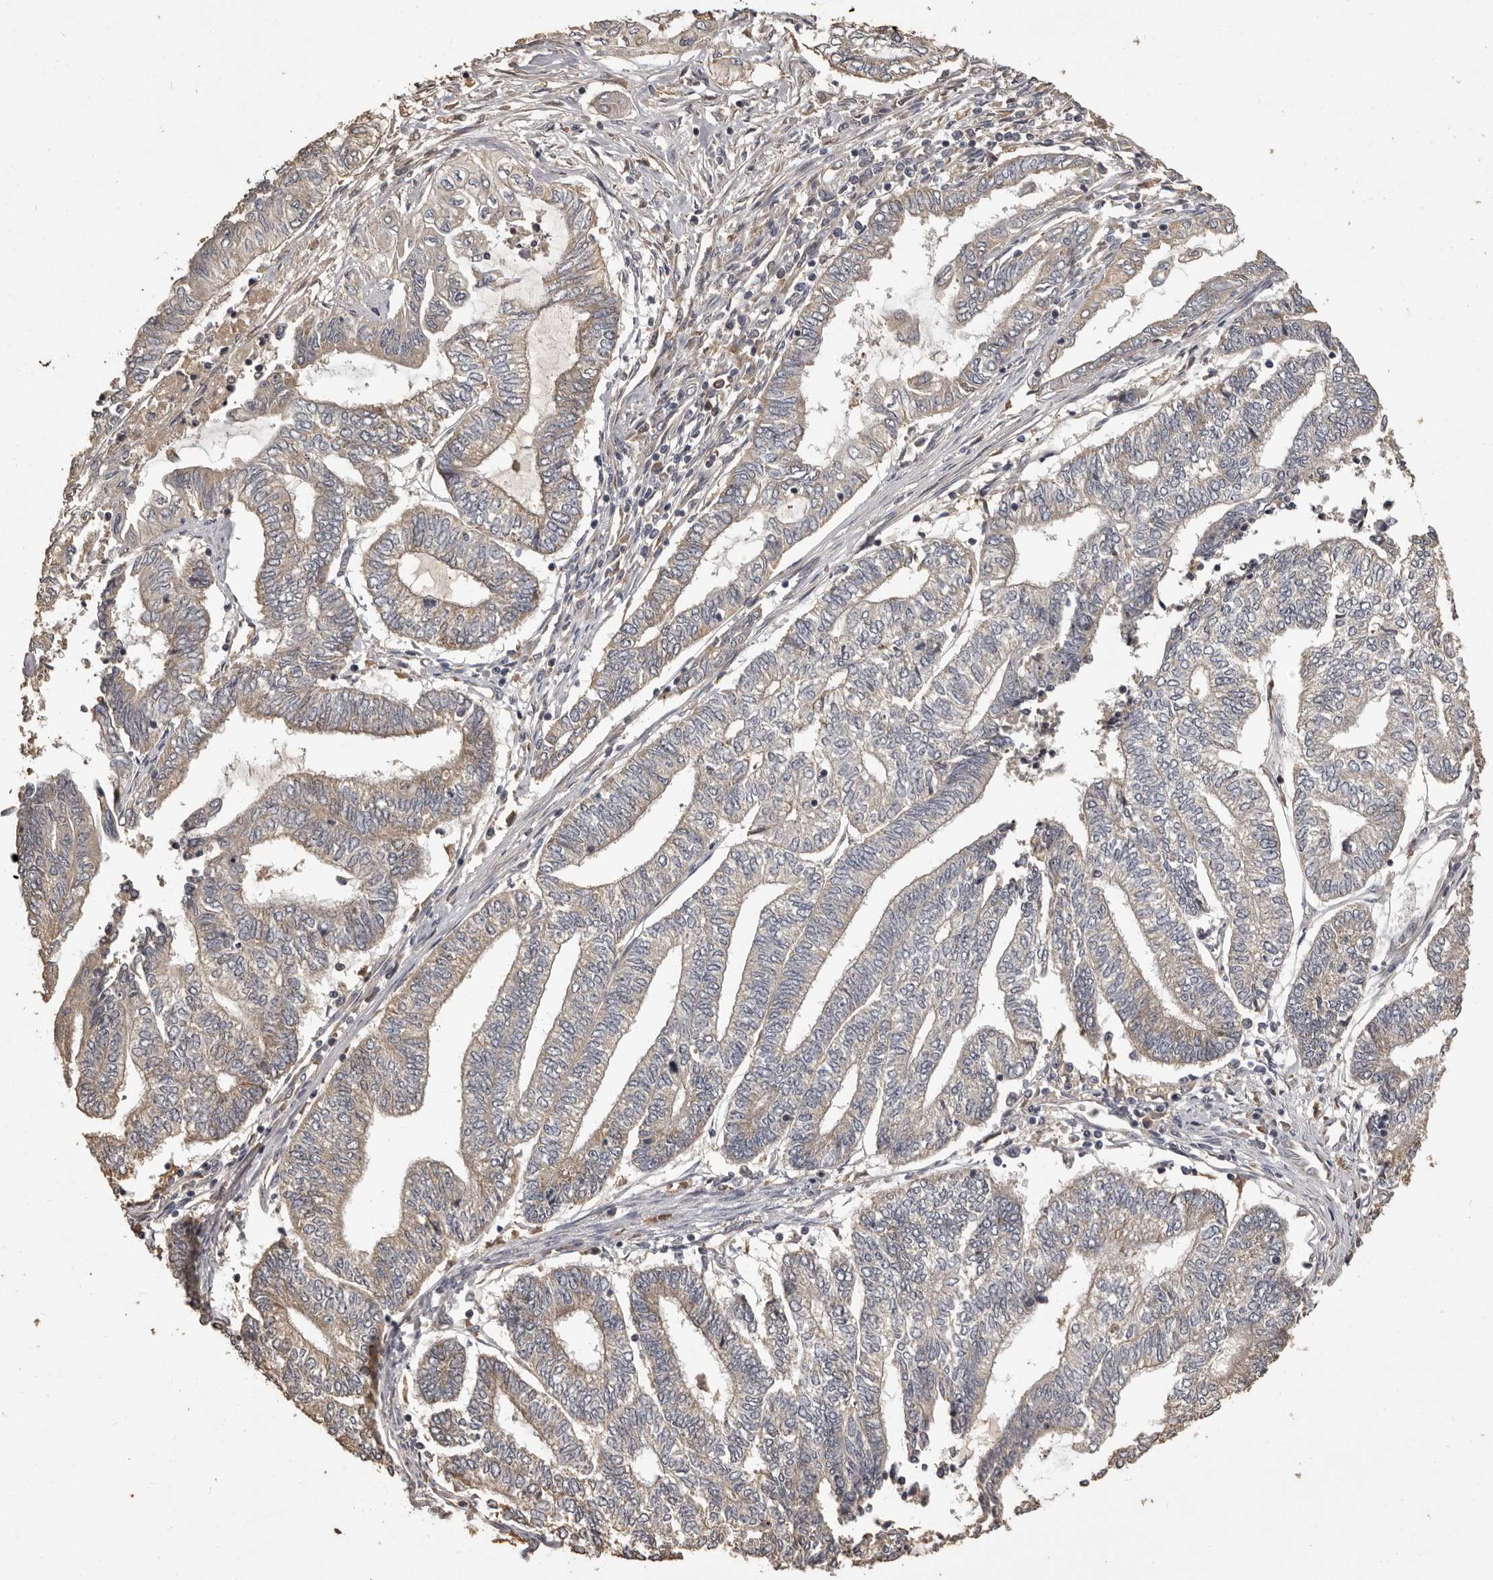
{"staining": {"intensity": "weak", "quantity": "<25%", "location": "cytoplasmic/membranous"}, "tissue": "endometrial cancer", "cell_type": "Tumor cells", "image_type": "cancer", "snomed": [{"axis": "morphology", "description": "Adenocarcinoma, NOS"}, {"axis": "topography", "description": "Uterus"}, {"axis": "topography", "description": "Endometrium"}], "caption": "This is an IHC micrograph of human endometrial cancer. There is no expression in tumor cells.", "gene": "MGAT5", "patient": {"sex": "female", "age": 70}}